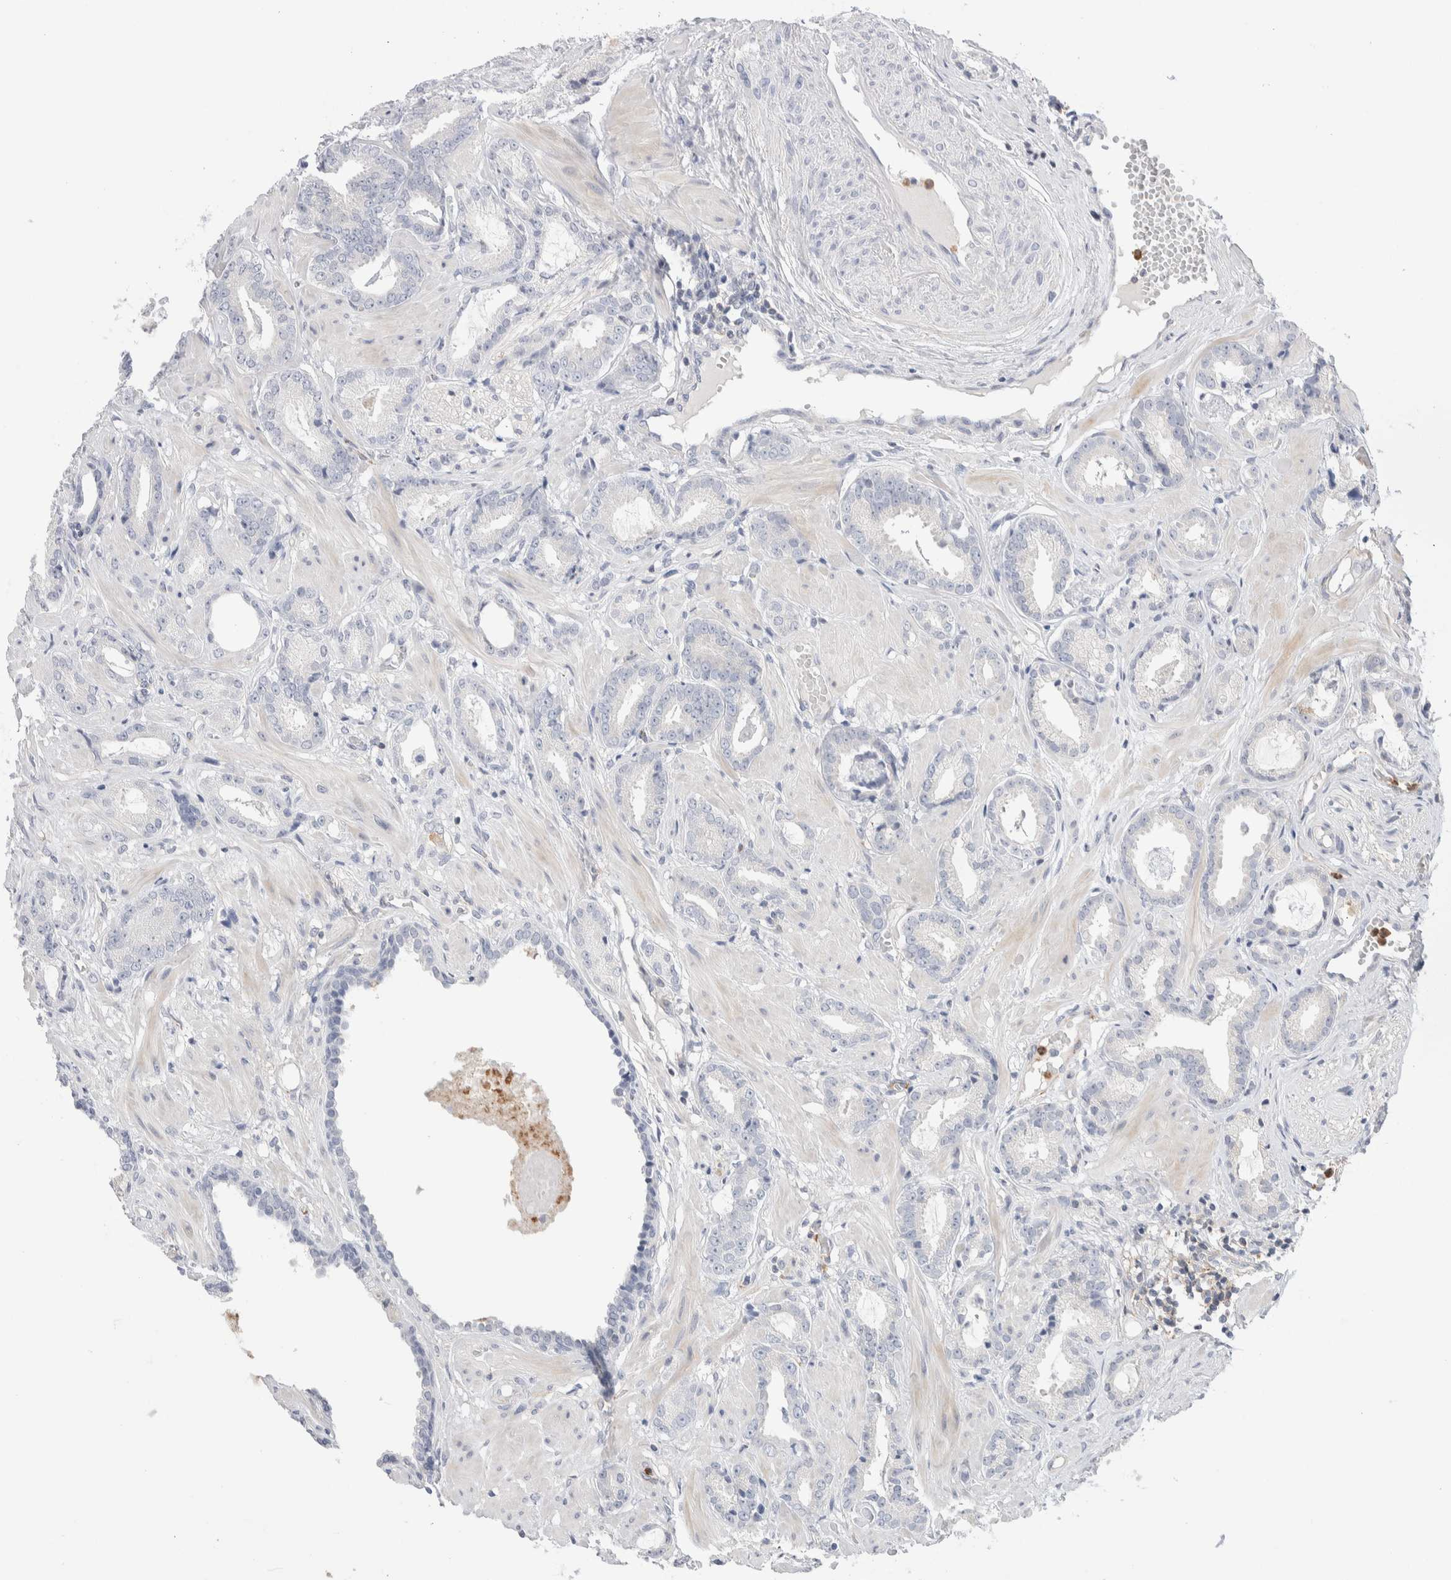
{"staining": {"intensity": "negative", "quantity": "none", "location": "none"}, "tissue": "prostate cancer", "cell_type": "Tumor cells", "image_type": "cancer", "snomed": [{"axis": "morphology", "description": "Adenocarcinoma, Low grade"}, {"axis": "topography", "description": "Prostate"}], "caption": "Adenocarcinoma (low-grade) (prostate) was stained to show a protein in brown. There is no significant expression in tumor cells.", "gene": "SEPTIN4", "patient": {"sex": "male", "age": 53}}